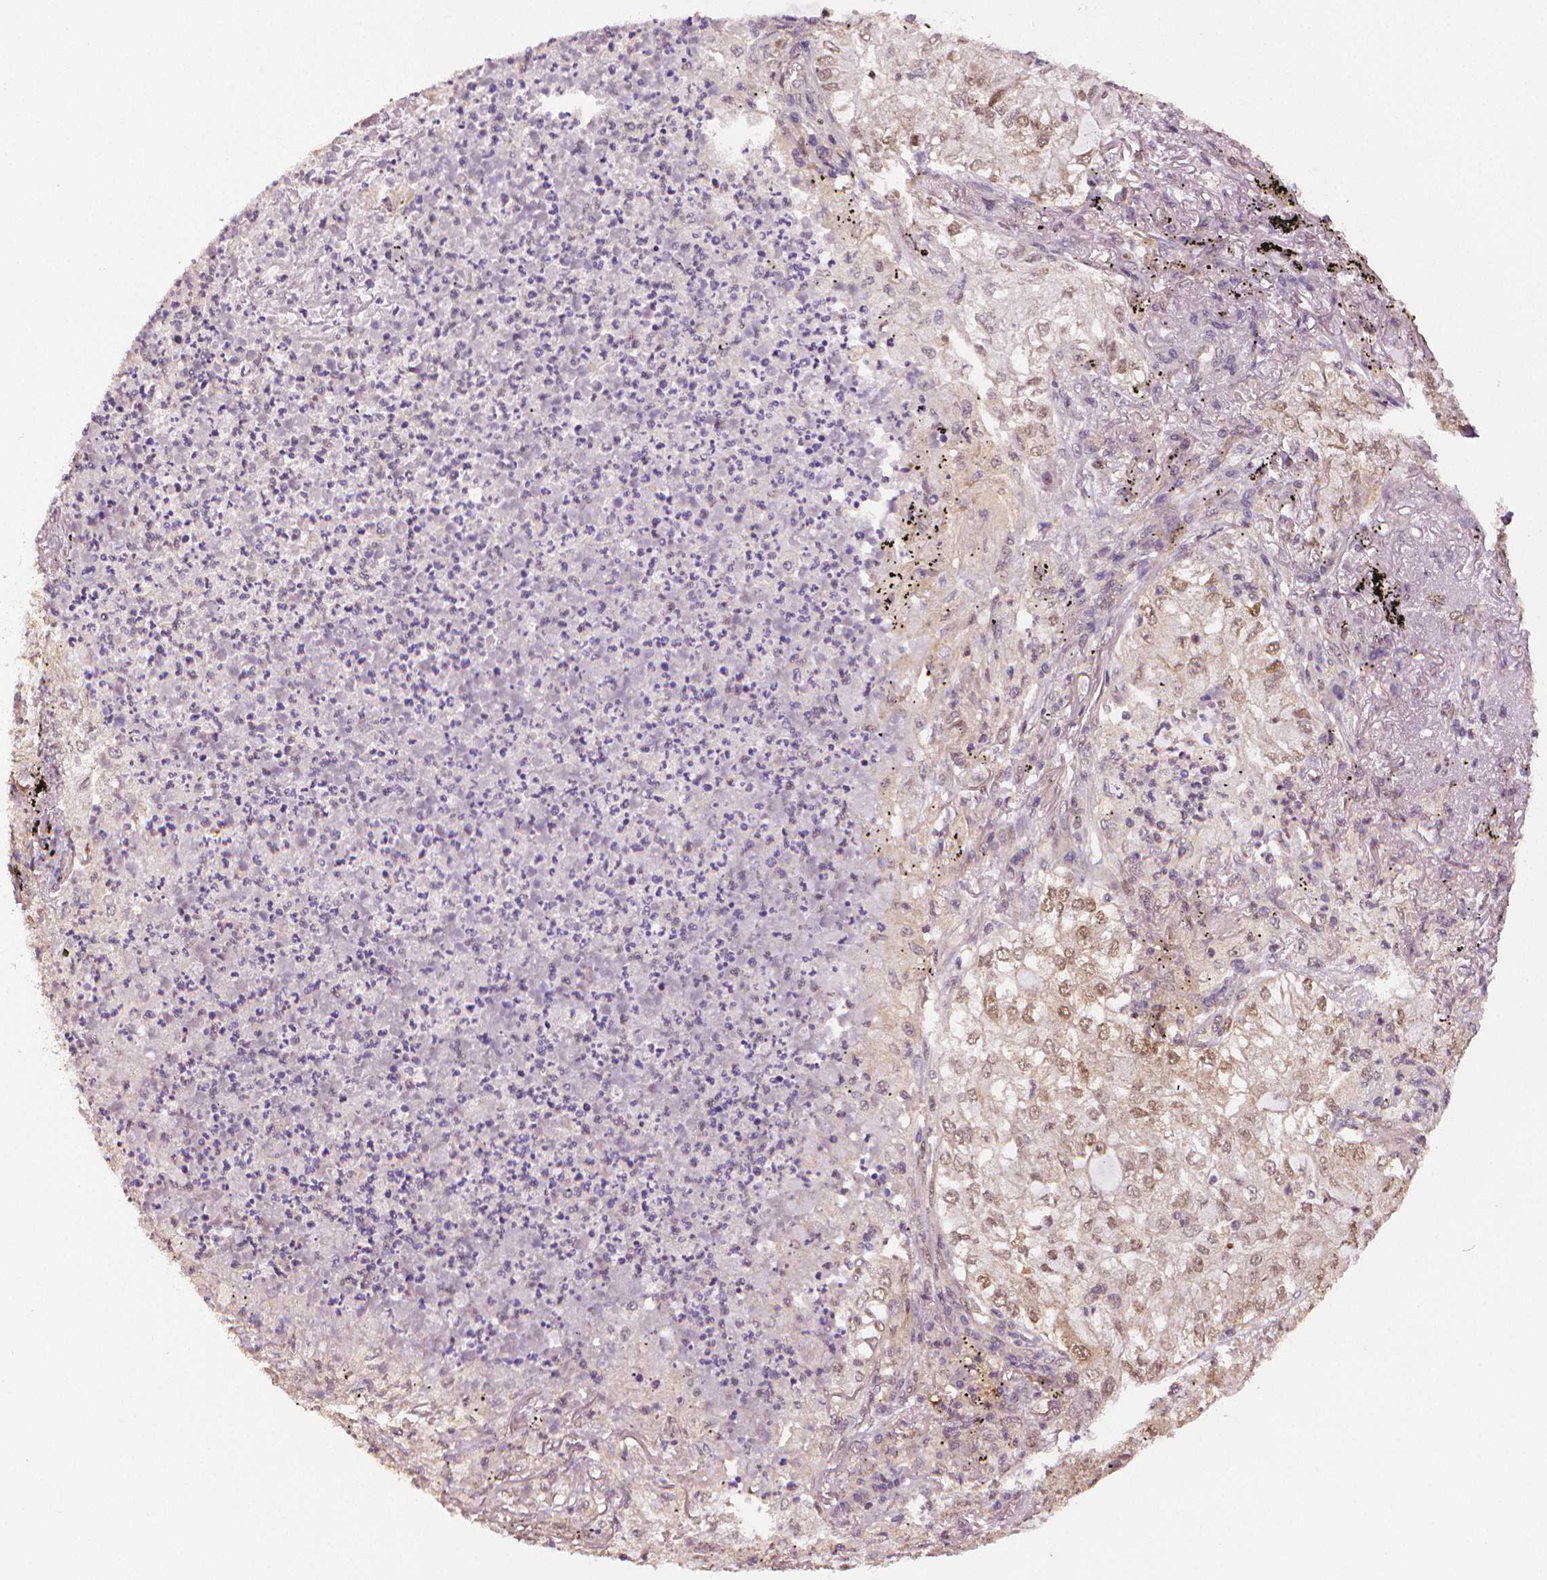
{"staining": {"intensity": "weak", "quantity": ">75%", "location": "nuclear"}, "tissue": "lung cancer", "cell_type": "Tumor cells", "image_type": "cancer", "snomed": [{"axis": "morphology", "description": "Adenocarcinoma, NOS"}, {"axis": "topography", "description": "Lung"}], "caption": "This image exhibits immunohistochemistry (IHC) staining of adenocarcinoma (lung), with low weak nuclear positivity in about >75% of tumor cells.", "gene": "STAT3", "patient": {"sex": "female", "age": 73}}